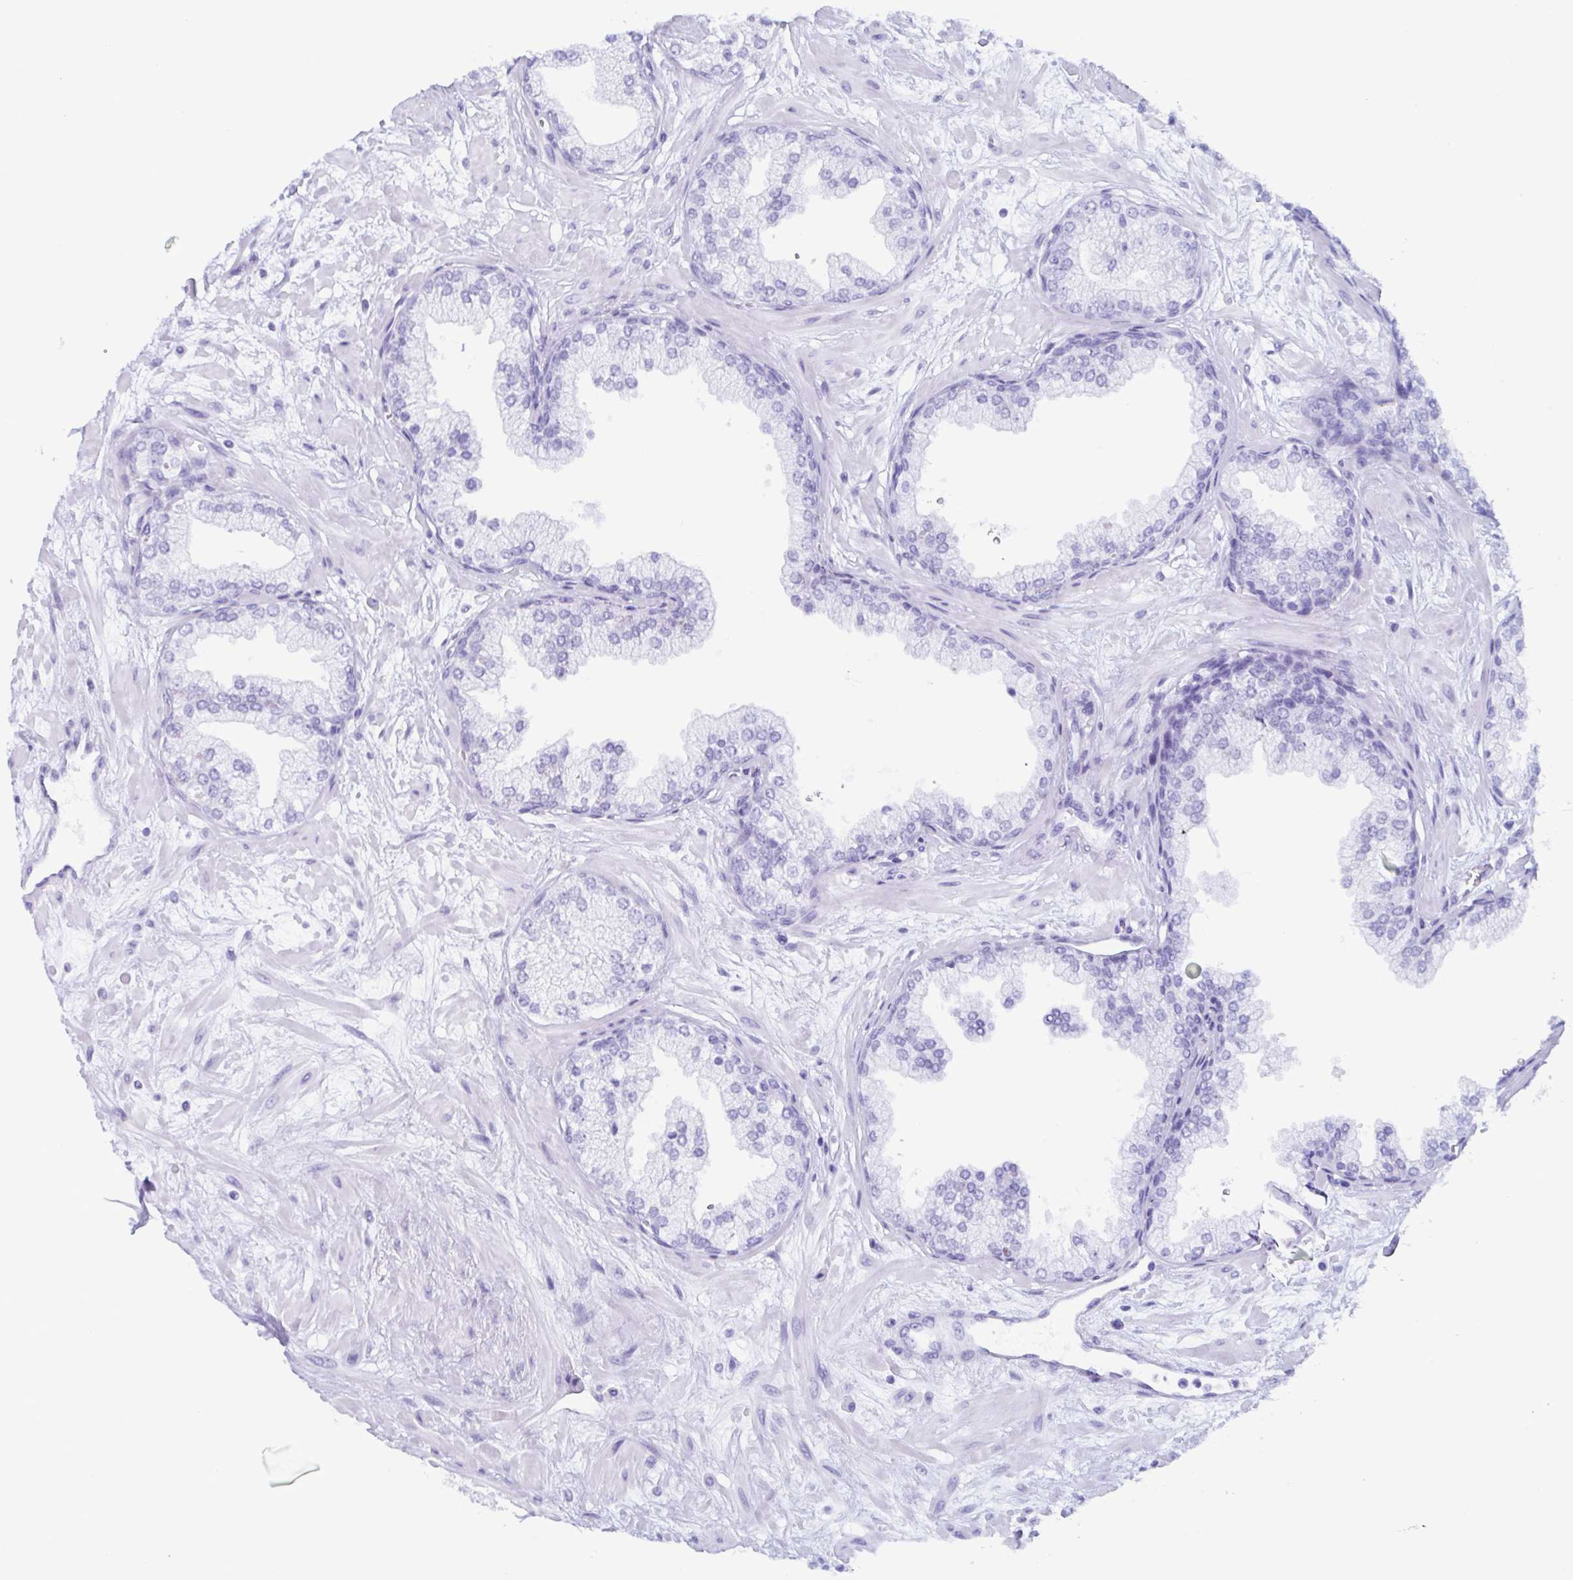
{"staining": {"intensity": "negative", "quantity": "none", "location": "none"}, "tissue": "prostate", "cell_type": "Glandular cells", "image_type": "normal", "snomed": [{"axis": "morphology", "description": "Normal tissue, NOS"}, {"axis": "topography", "description": "Prostate"}, {"axis": "topography", "description": "Peripheral nerve tissue"}], "caption": "An image of prostate stained for a protein exhibits no brown staining in glandular cells.", "gene": "BPI", "patient": {"sex": "male", "age": 61}}